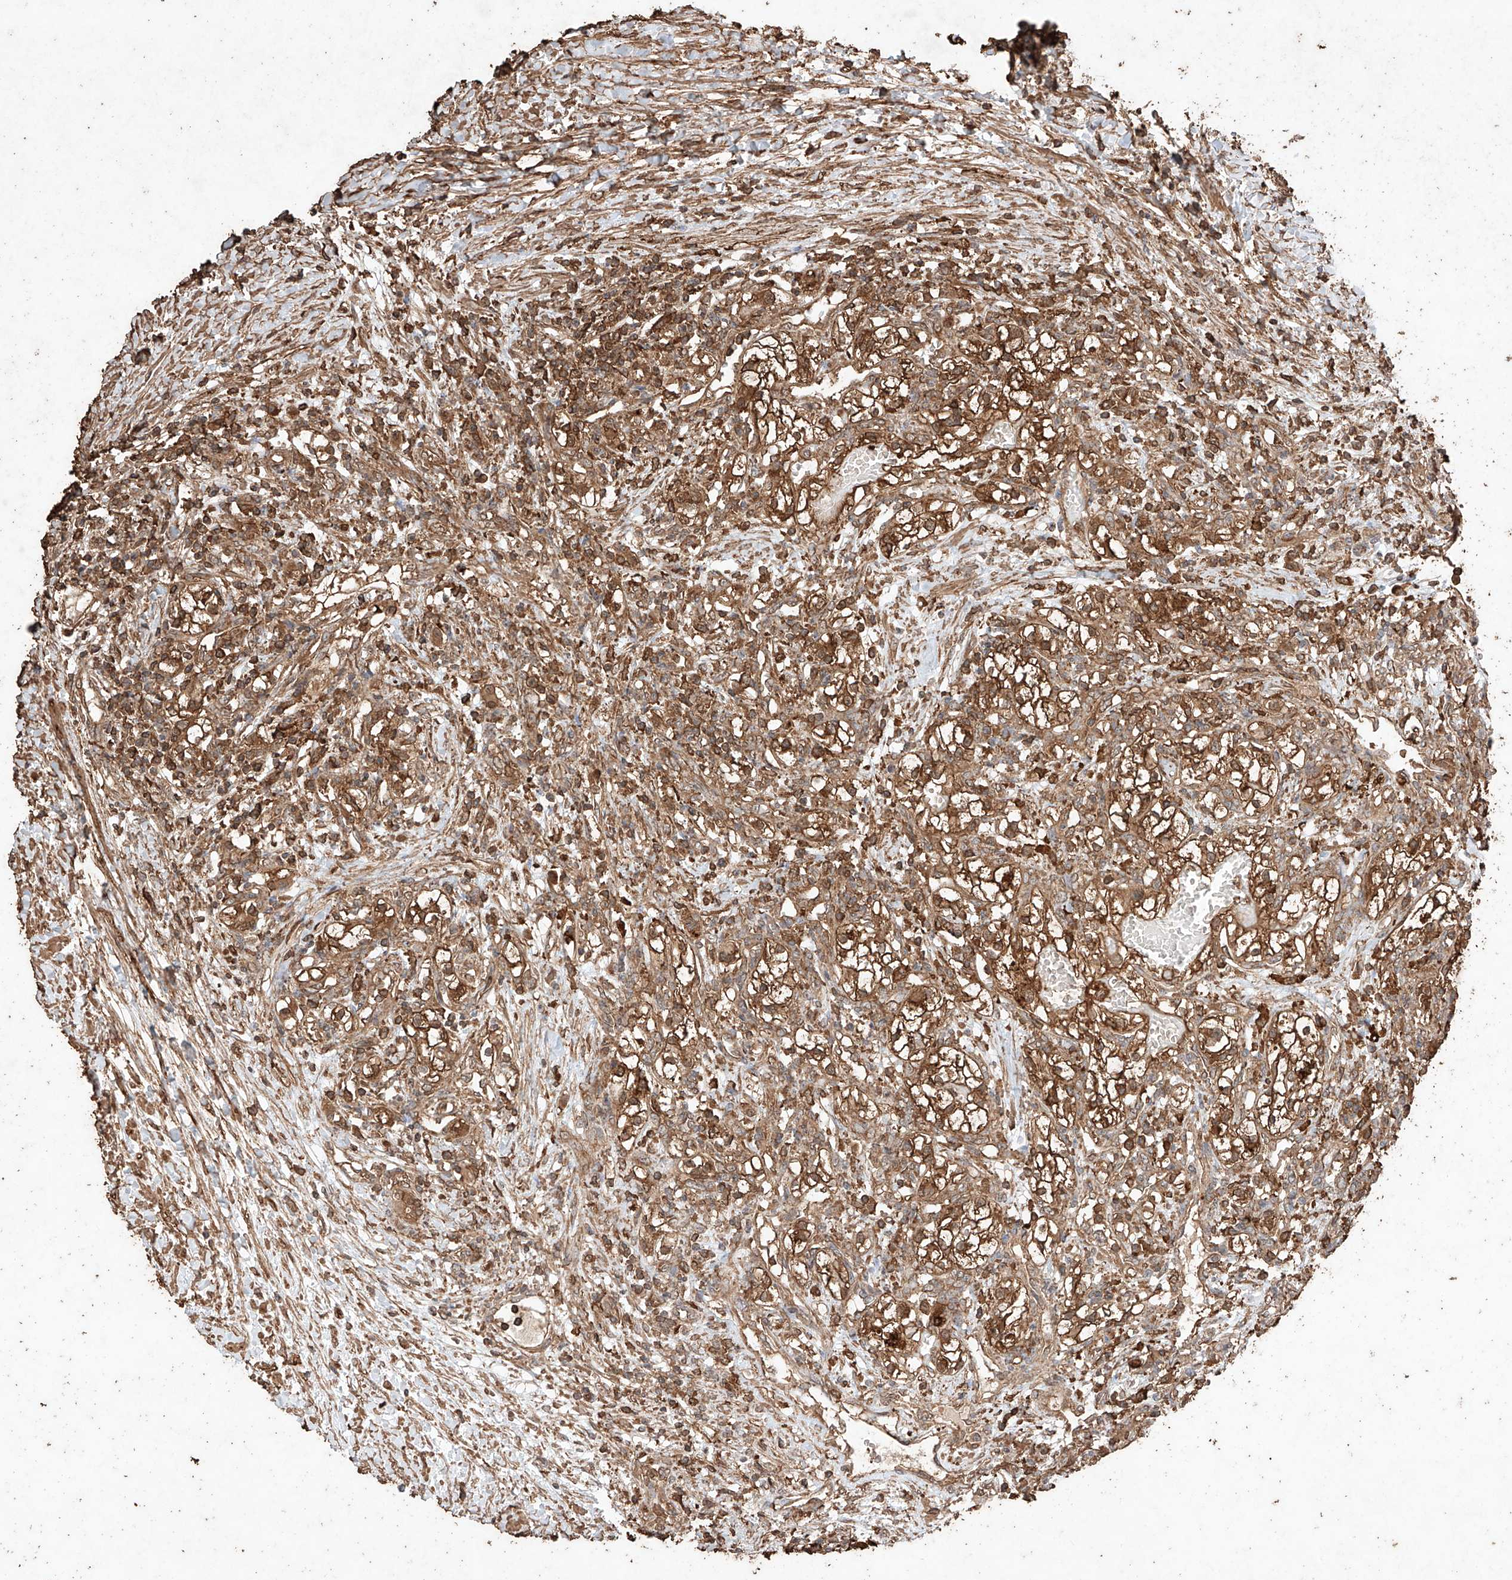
{"staining": {"intensity": "strong", "quantity": ">75%", "location": "cytoplasmic/membranous"}, "tissue": "renal cancer", "cell_type": "Tumor cells", "image_type": "cancer", "snomed": [{"axis": "morphology", "description": "Normal tissue, NOS"}, {"axis": "morphology", "description": "Adenocarcinoma, NOS"}, {"axis": "topography", "description": "Kidney"}], "caption": "Adenocarcinoma (renal) tissue exhibits strong cytoplasmic/membranous positivity in approximately >75% of tumor cells, visualized by immunohistochemistry.", "gene": "M6PR", "patient": {"sex": "male", "age": 68}}